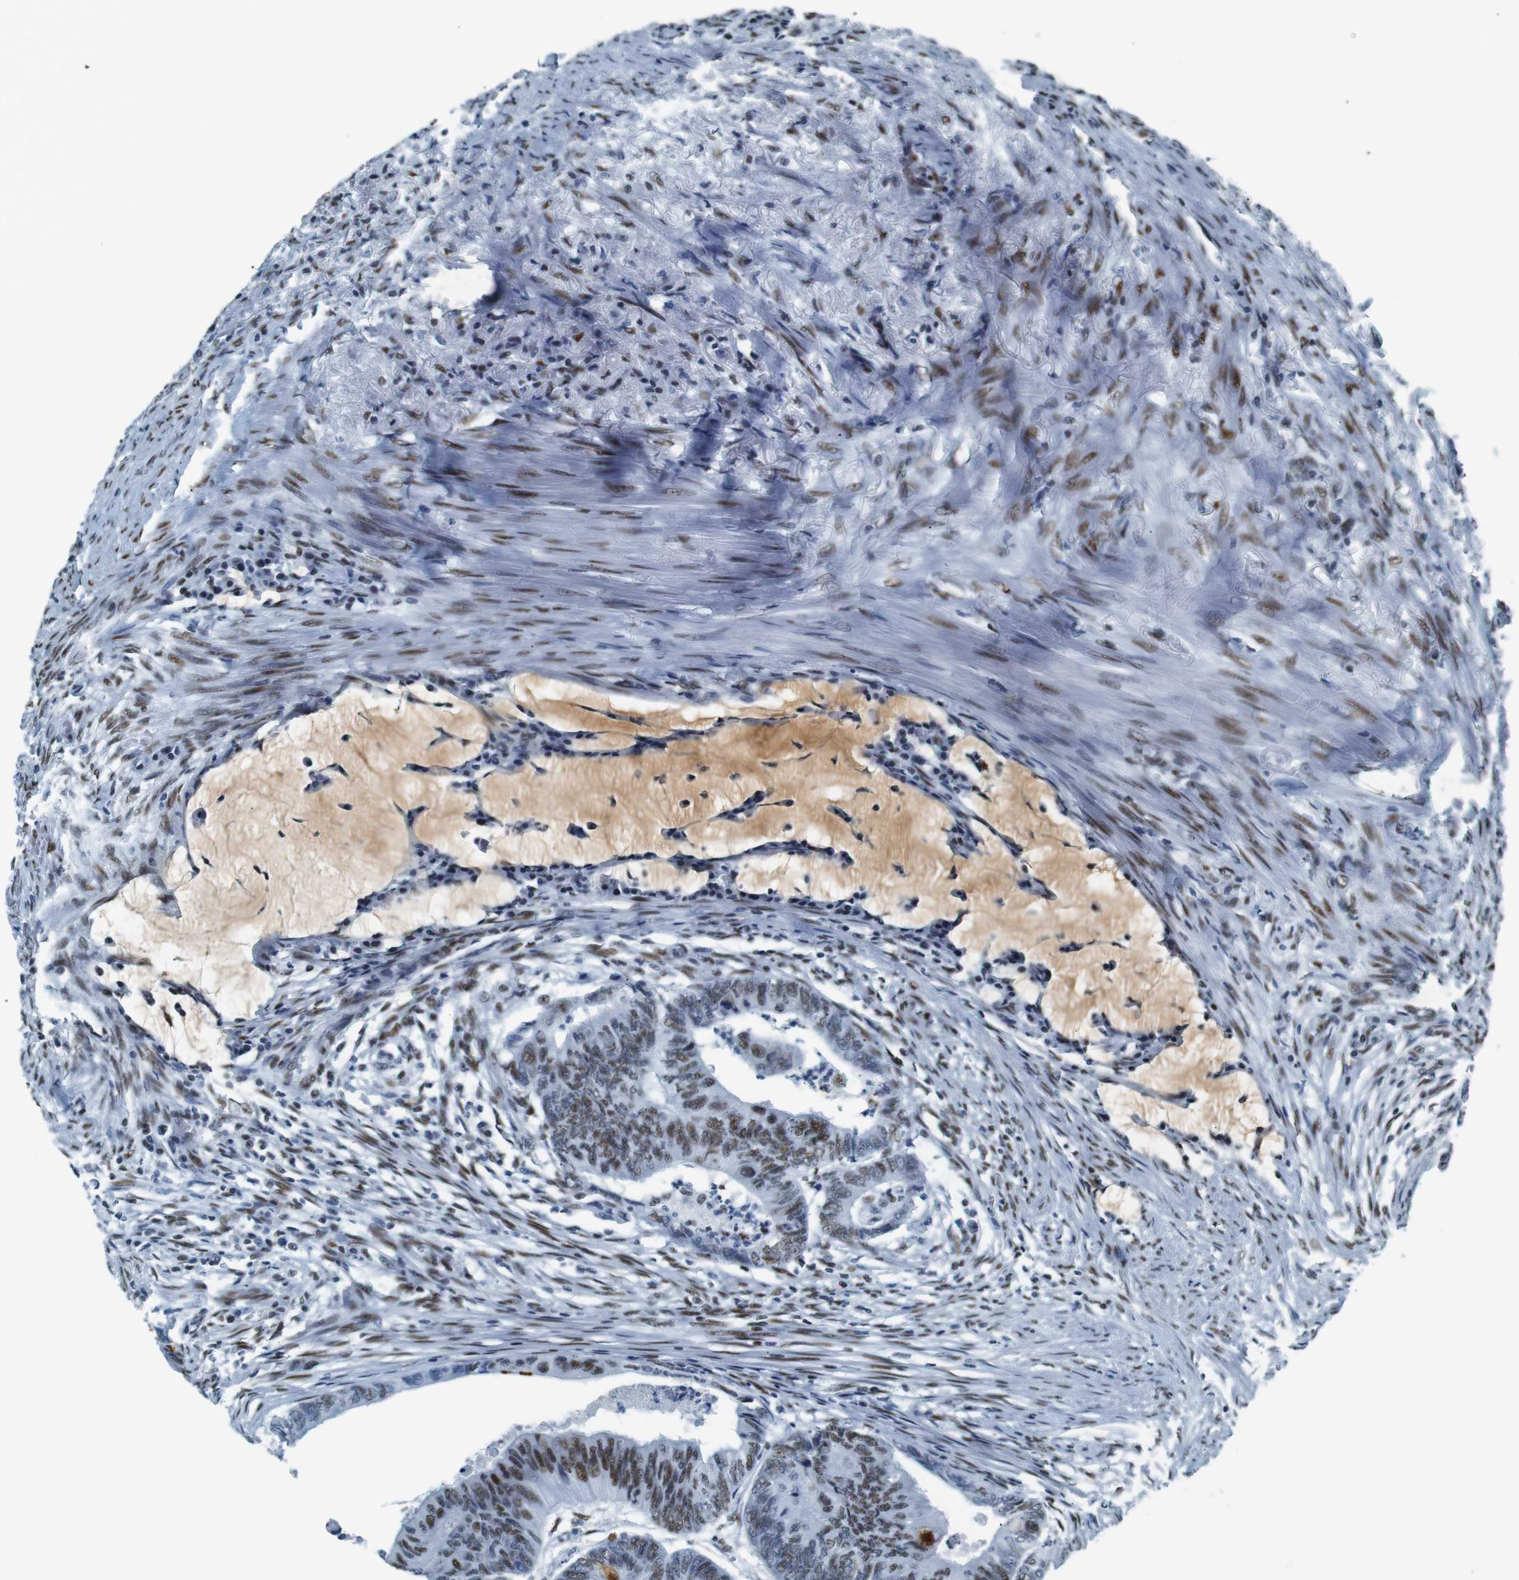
{"staining": {"intensity": "moderate", "quantity": "25%-75%", "location": "cytoplasmic/membranous,nuclear"}, "tissue": "colorectal cancer", "cell_type": "Tumor cells", "image_type": "cancer", "snomed": [{"axis": "morphology", "description": "Normal tissue, NOS"}, {"axis": "morphology", "description": "Adenocarcinoma, NOS"}, {"axis": "topography", "description": "Rectum"}, {"axis": "topography", "description": "Peripheral nerve tissue"}], "caption": "The histopathology image shows immunohistochemical staining of adenocarcinoma (colorectal). There is moderate cytoplasmic/membranous and nuclear positivity is present in about 25%-75% of tumor cells.", "gene": "HEXIM1", "patient": {"sex": "male", "age": 92}}